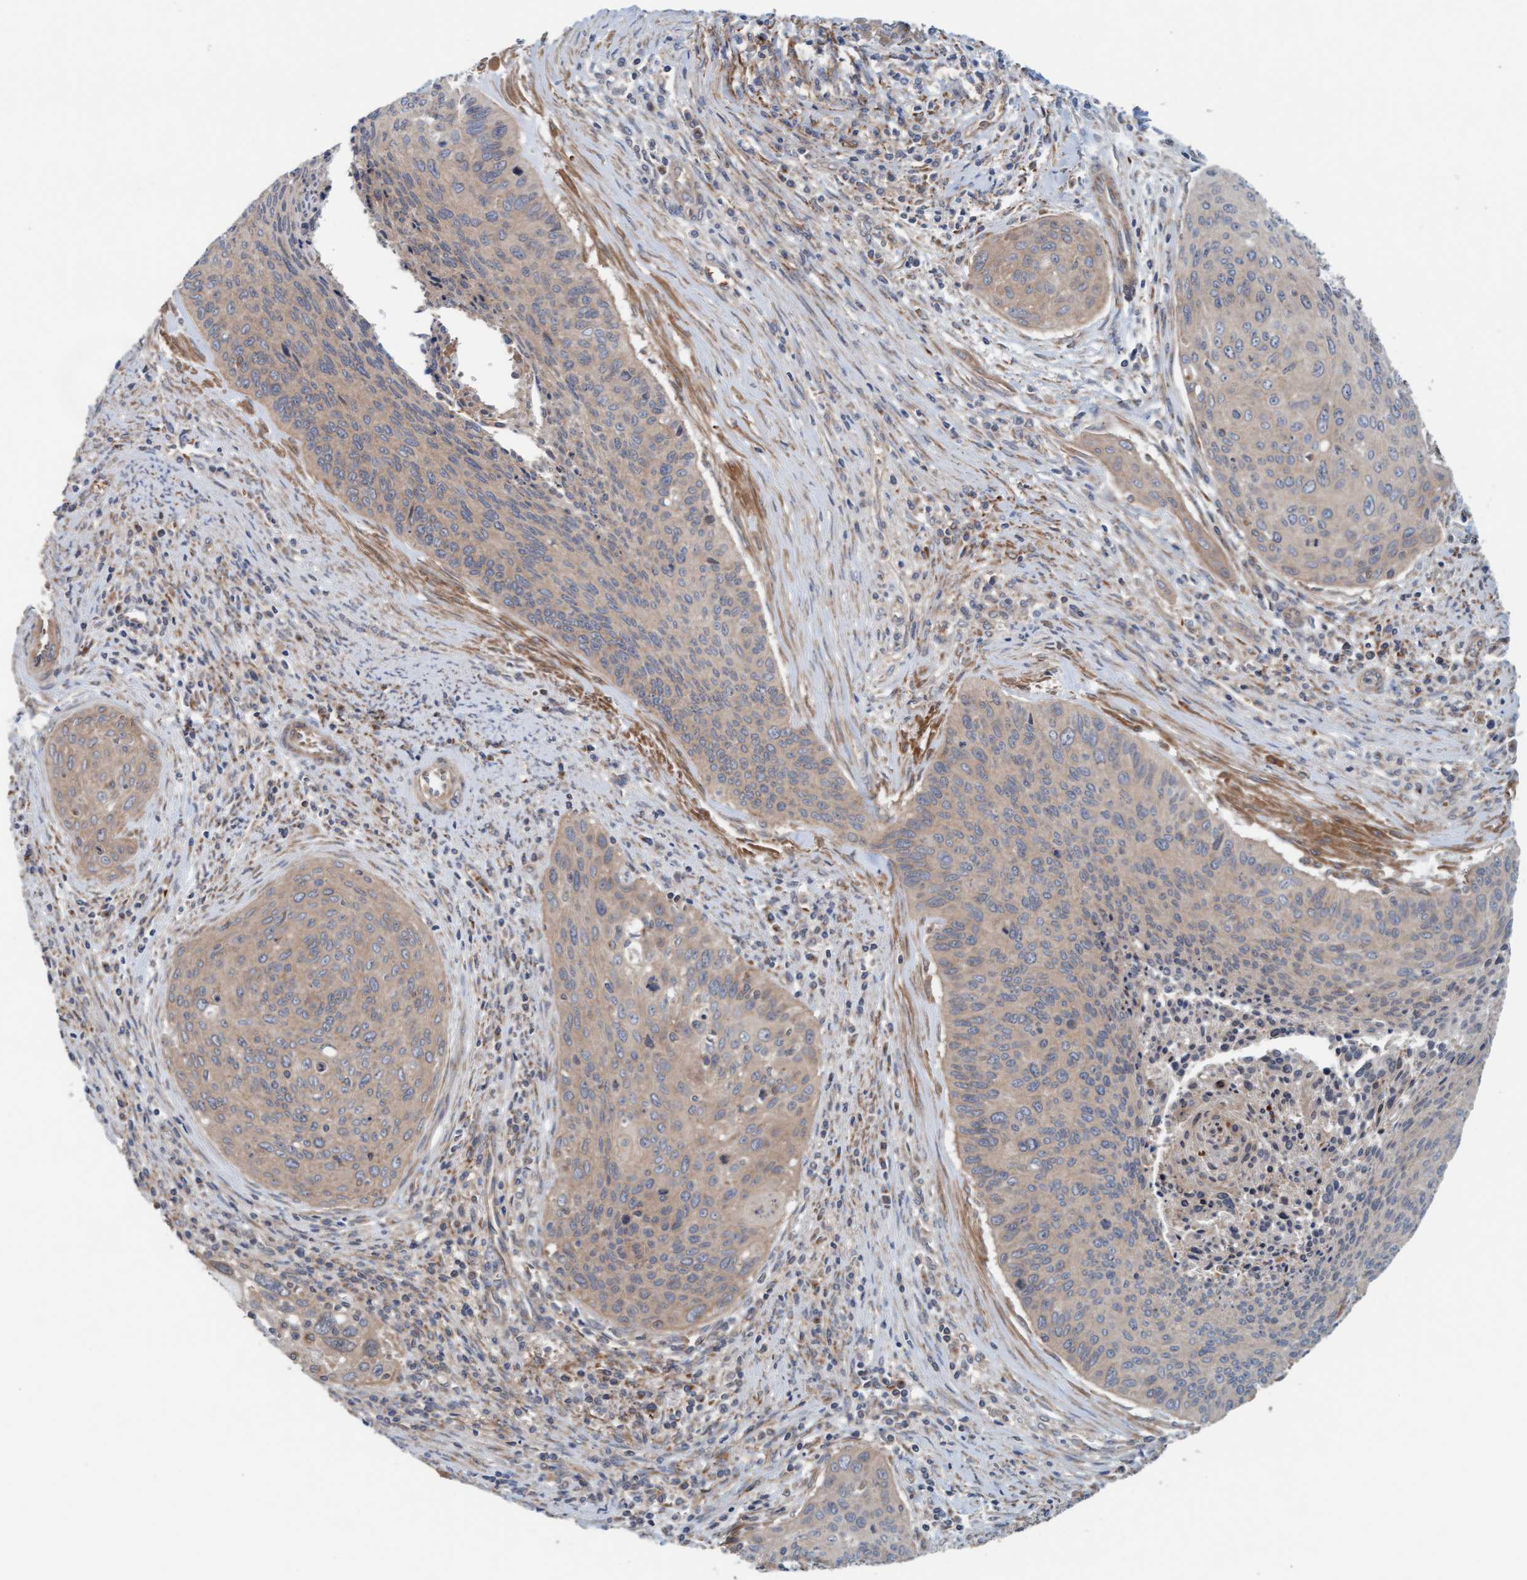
{"staining": {"intensity": "weak", "quantity": "25%-75%", "location": "cytoplasmic/membranous"}, "tissue": "cervical cancer", "cell_type": "Tumor cells", "image_type": "cancer", "snomed": [{"axis": "morphology", "description": "Squamous cell carcinoma, NOS"}, {"axis": "topography", "description": "Cervix"}], "caption": "An IHC image of neoplastic tissue is shown. Protein staining in brown labels weak cytoplasmic/membranous positivity in cervical squamous cell carcinoma within tumor cells.", "gene": "UBAP1", "patient": {"sex": "female", "age": 55}}